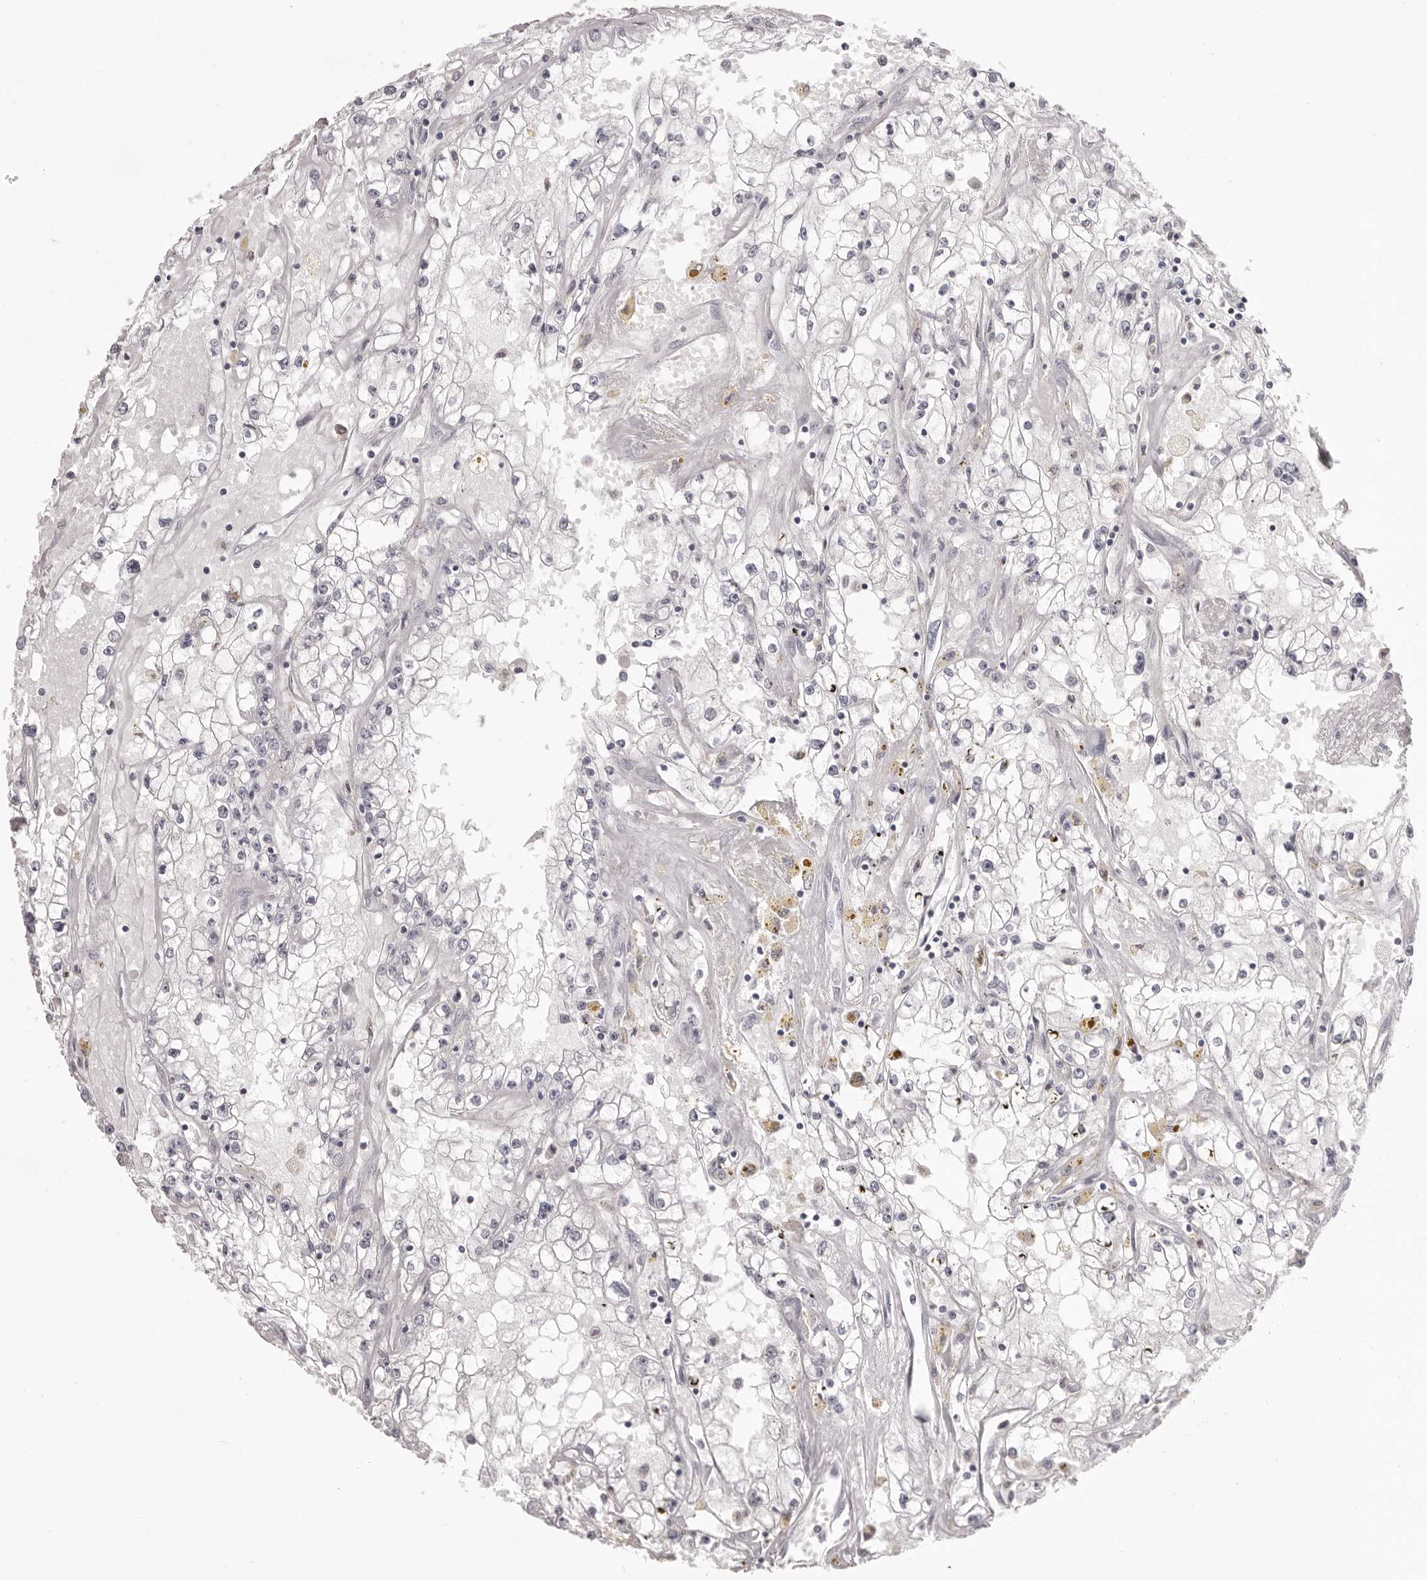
{"staining": {"intensity": "negative", "quantity": "none", "location": "none"}, "tissue": "renal cancer", "cell_type": "Tumor cells", "image_type": "cancer", "snomed": [{"axis": "morphology", "description": "Adenocarcinoma, NOS"}, {"axis": "topography", "description": "Kidney"}], "caption": "The immunohistochemistry (IHC) image has no significant positivity in tumor cells of renal cancer tissue.", "gene": "OTUD3", "patient": {"sex": "male", "age": 56}}